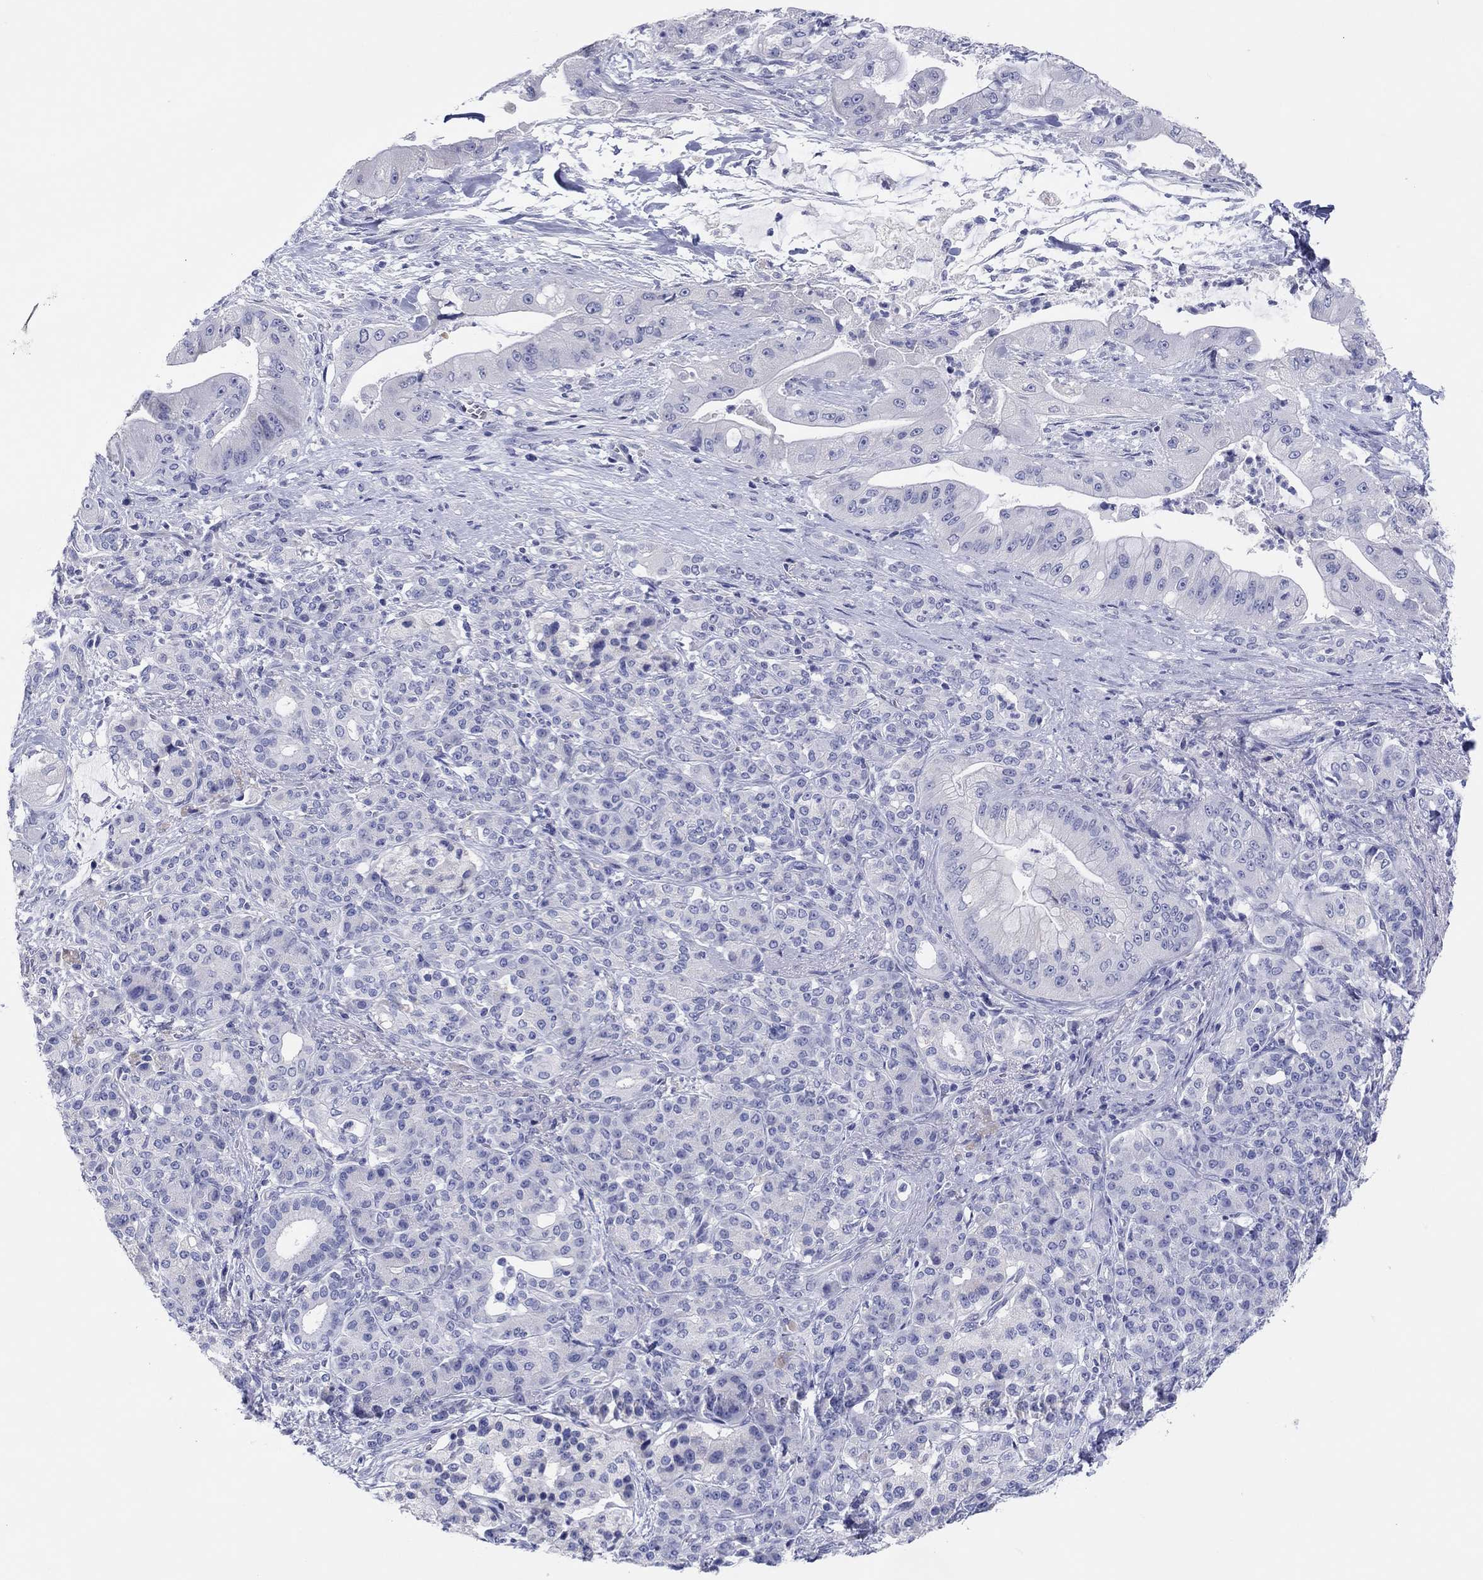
{"staining": {"intensity": "negative", "quantity": "none", "location": "none"}, "tissue": "pancreatic cancer", "cell_type": "Tumor cells", "image_type": "cancer", "snomed": [{"axis": "morphology", "description": "Normal tissue, NOS"}, {"axis": "morphology", "description": "Inflammation, NOS"}, {"axis": "morphology", "description": "Adenocarcinoma, NOS"}, {"axis": "topography", "description": "Pancreas"}], "caption": "This is a image of IHC staining of adenocarcinoma (pancreatic), which shows no positivity in tumor cells. Brightfield microscopy of immunohistochemistry stained with DAB (3,3'-diaminobenzidine) (brown) and hematoxylin (blue), captured at high magnification.", "gene": "ERICH3", "patient": {"sex": "male", "age": 57}}